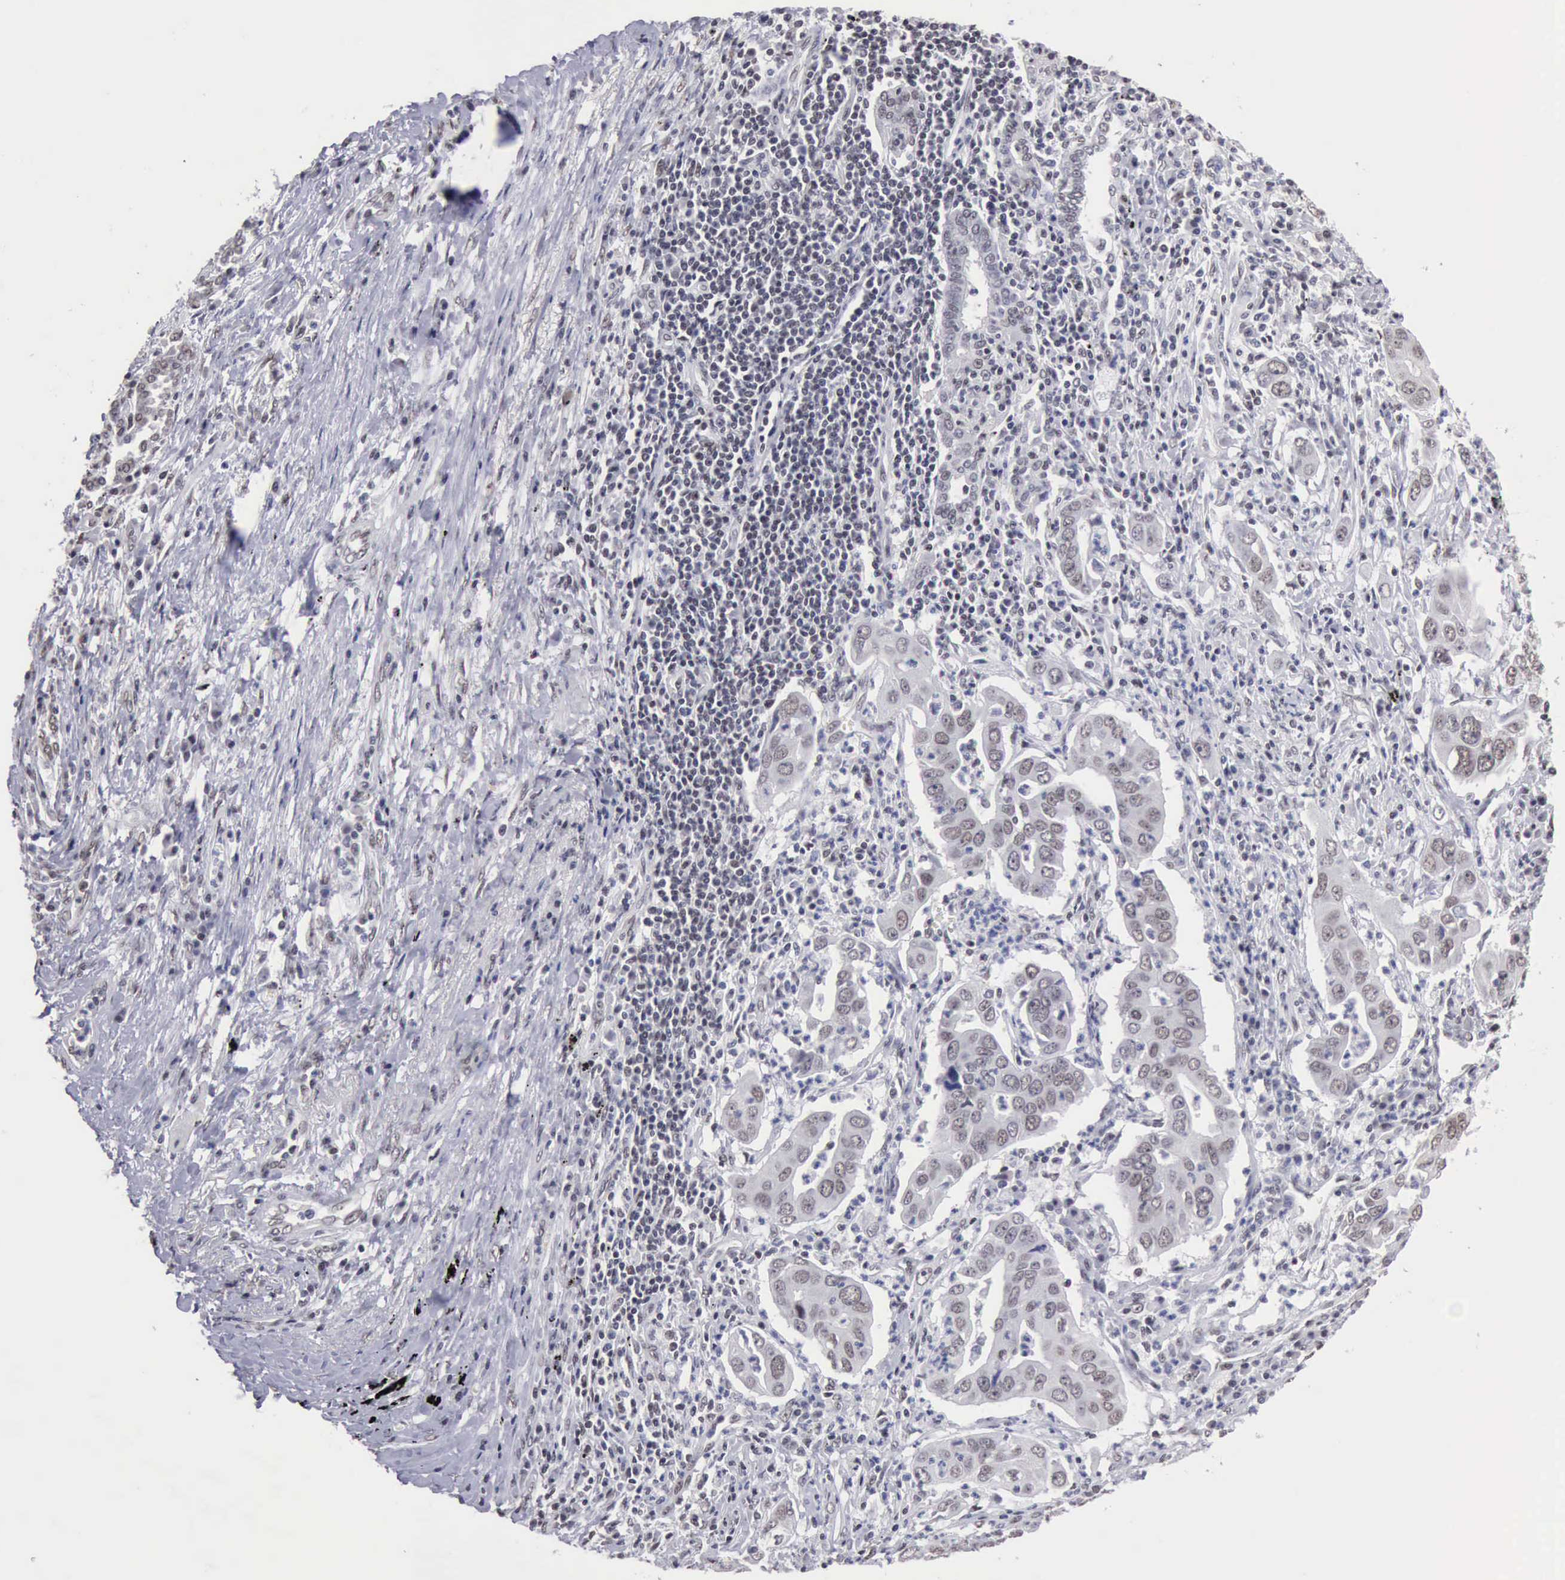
{"staining": {"intensity": "weak", "quantity": "<25%", "location": "nuclear"}, "tissue": "lung cancer", "cell_type": "Tumor cells", "image_type": "cancer", "snomed": [{"axis": "morphology", "description": "Adenocarcinoma, NOS"}, {"axis": "topography", "description": "Lung"}], "caption": "A high-resolution micrograph shows immunohistochemistry (IHC) staining of adenocarcinoma (lung), which exhibits no significant staining in tumor cells.", "gene": "TAF1", "patient": {"sex": "male", "age": 48}}